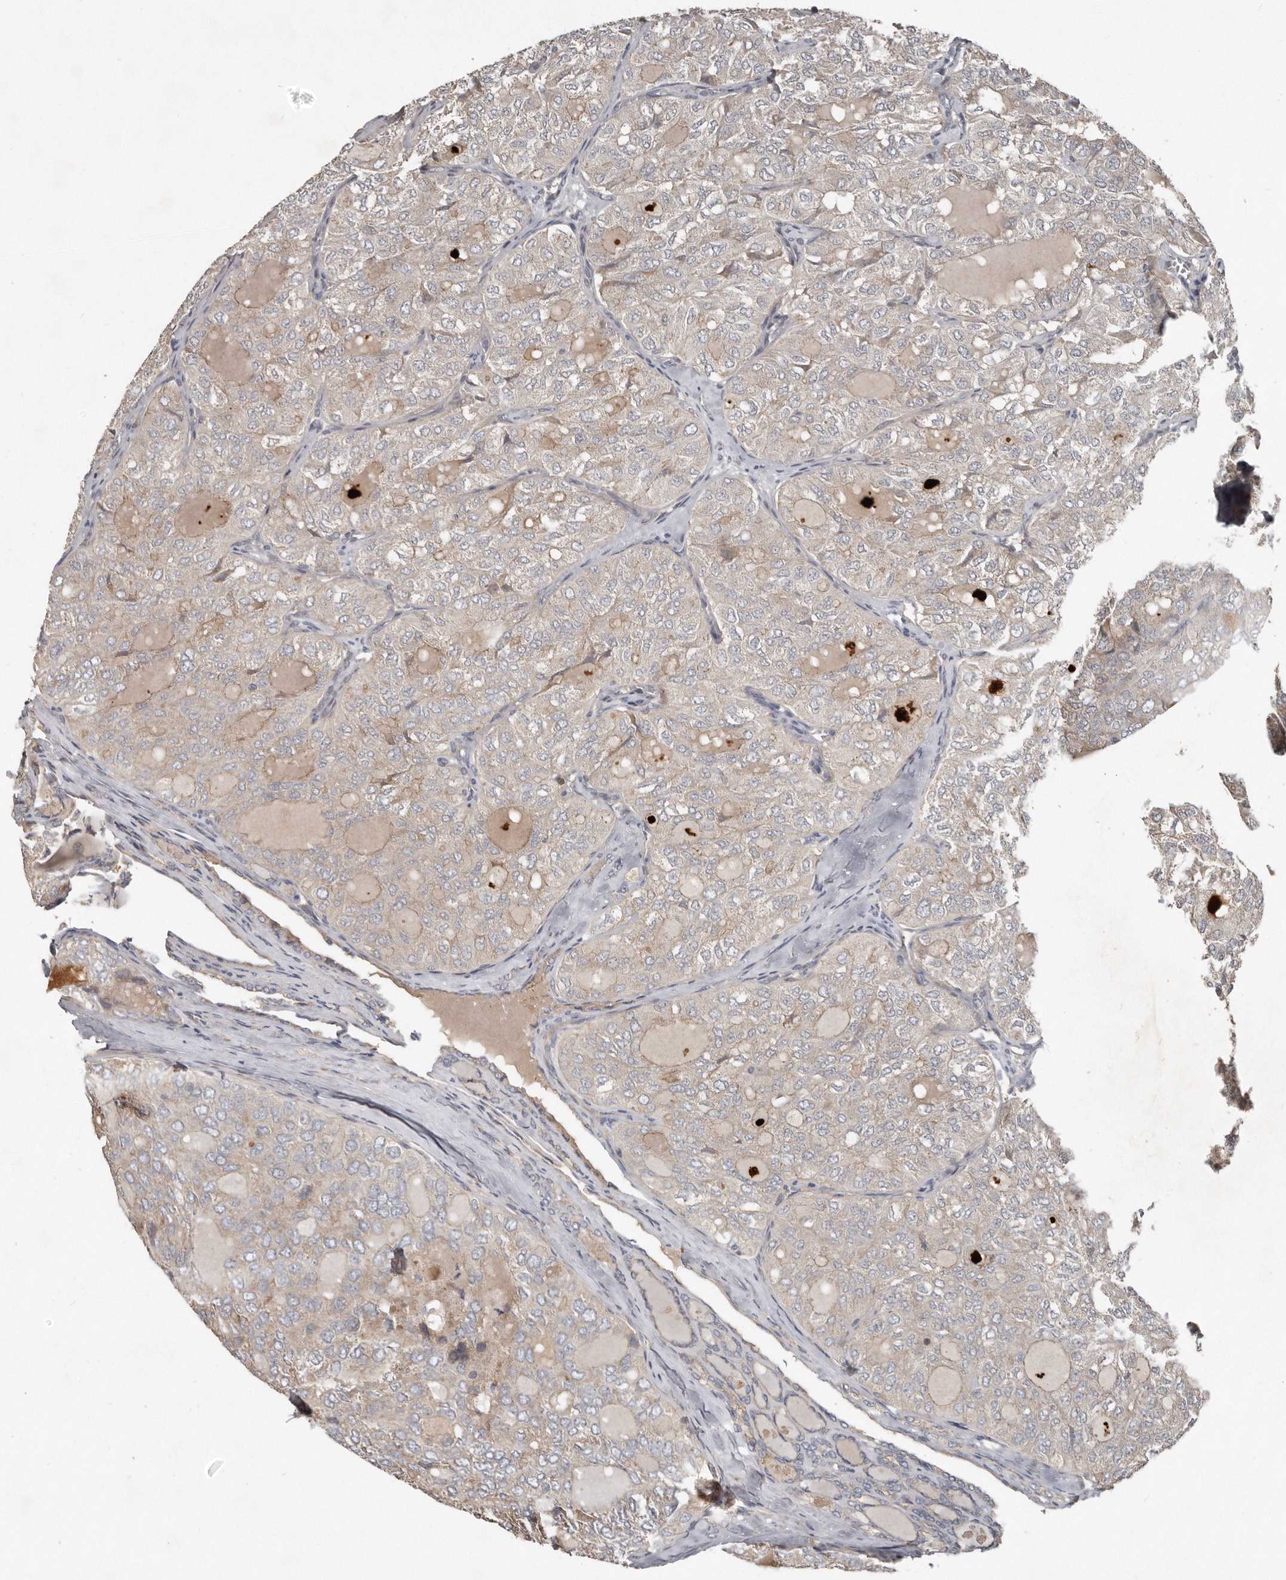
{"staining": {"intensity": "weak", "quantity": "<25%", "location": "cytoplasmic/membranous"}, "tissue": "thyroid cancer", "cell_type": "Tumor cells", "image_type": "cancer", "snomed": [{"axis": "morphology", "description": "Follicular adenoma carcinoma, NOS"}, {"axis": "topography", "description": "Thyroid gland"}], "caption": "This is an immunohistochemistry image of human thyroid follicular adenoma carcinoma. There is no positivity in tumor cells.", "gene": "AKNAD1", "patient": {"sex": "male", "age": 75}}